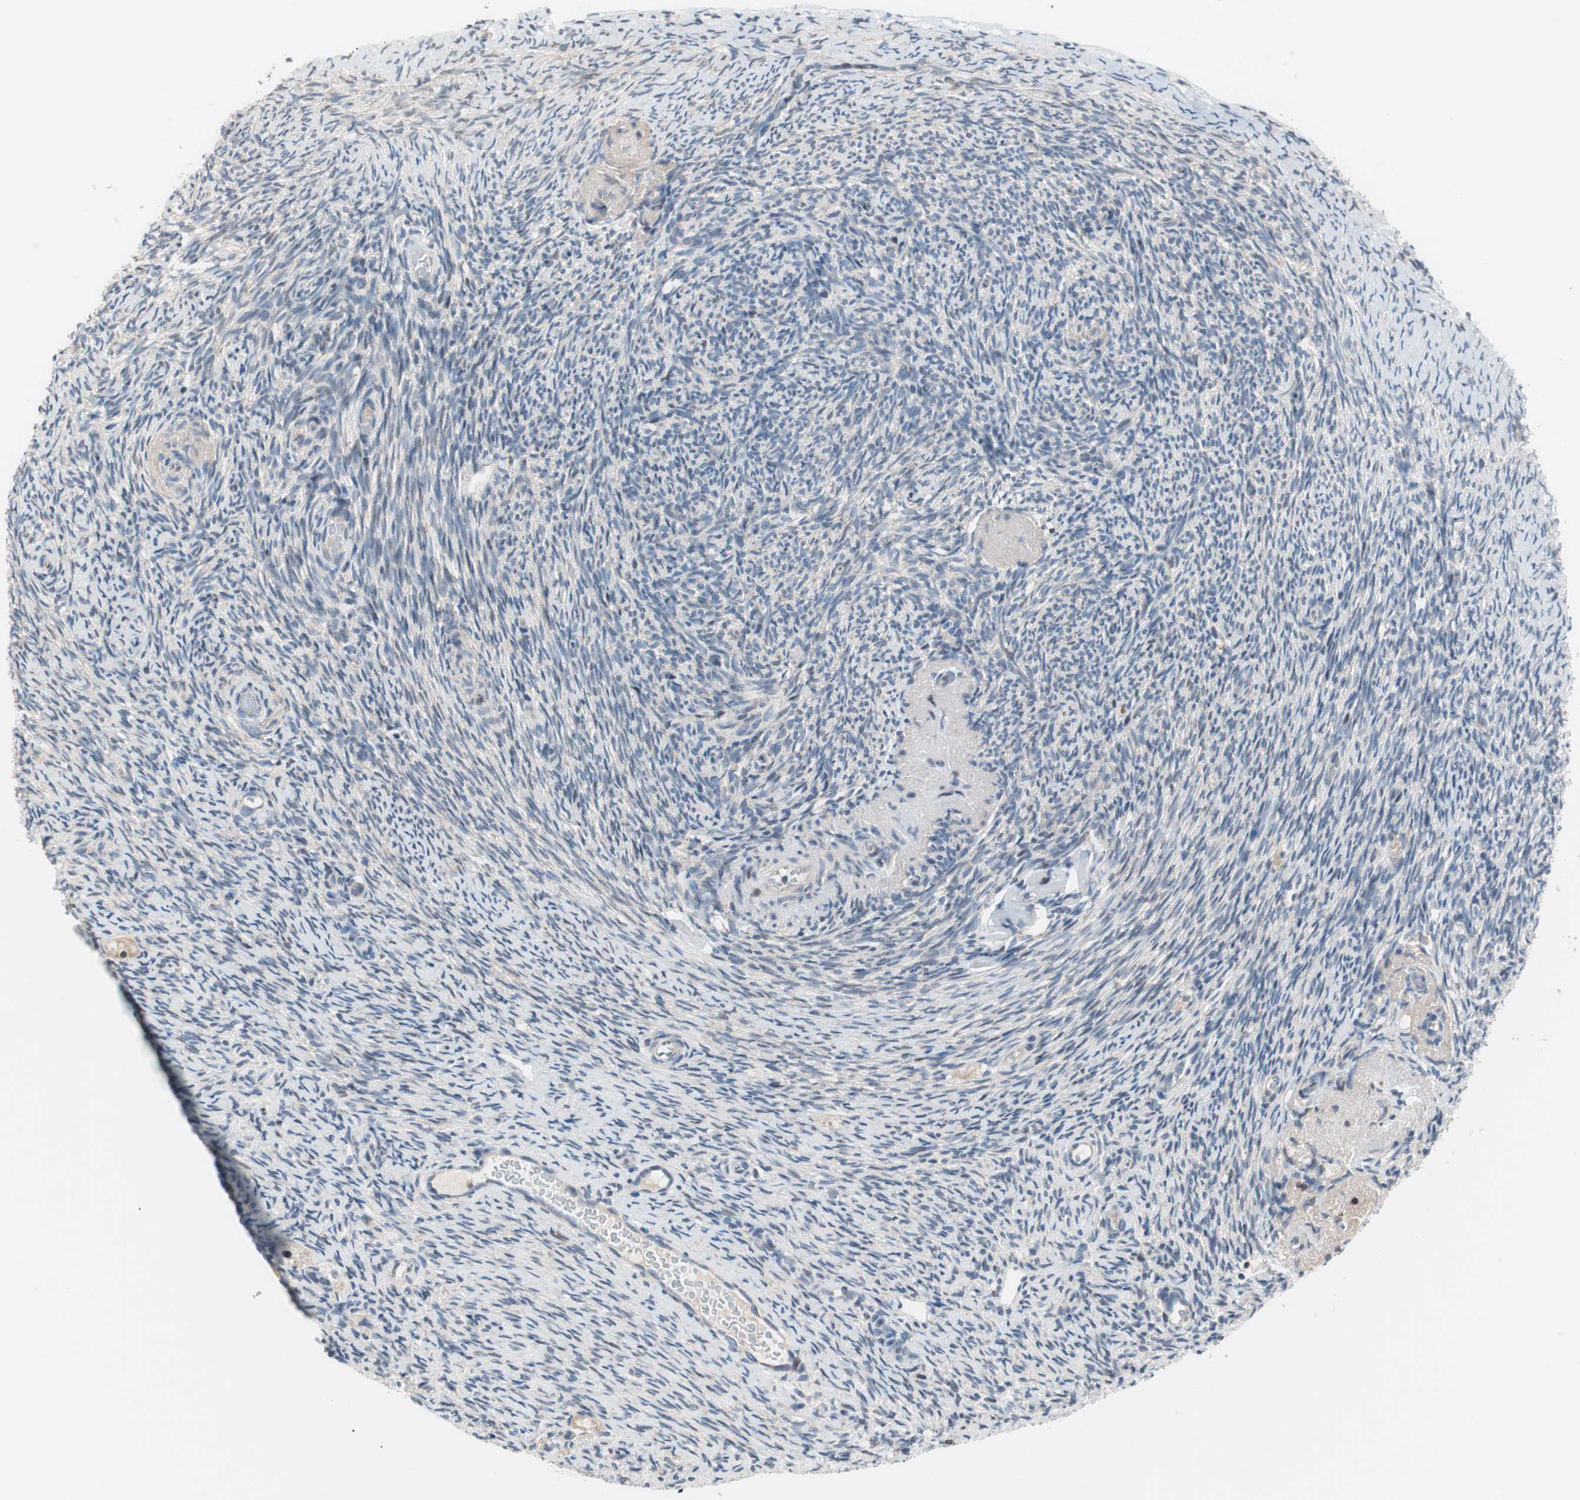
{"staining": {"intensity": "negative", "quantity": "none", "location": "none"}, "tissue": "ovary", "cell_type": "Follicle cells", "image_type": "normal", "snomed": [{"axis": "morphology", "description": "Normal tissue, NOS"}, {"axis": "topography", "description": "Ovary"}], "caption": "Immunohistochemistry photomicrograph of benign ovary: human ovary stained with DAB exhibits no significant protein staining in follicle cells.", "gene": "POLH", "patient": {"sex": "female", "age": 60}}